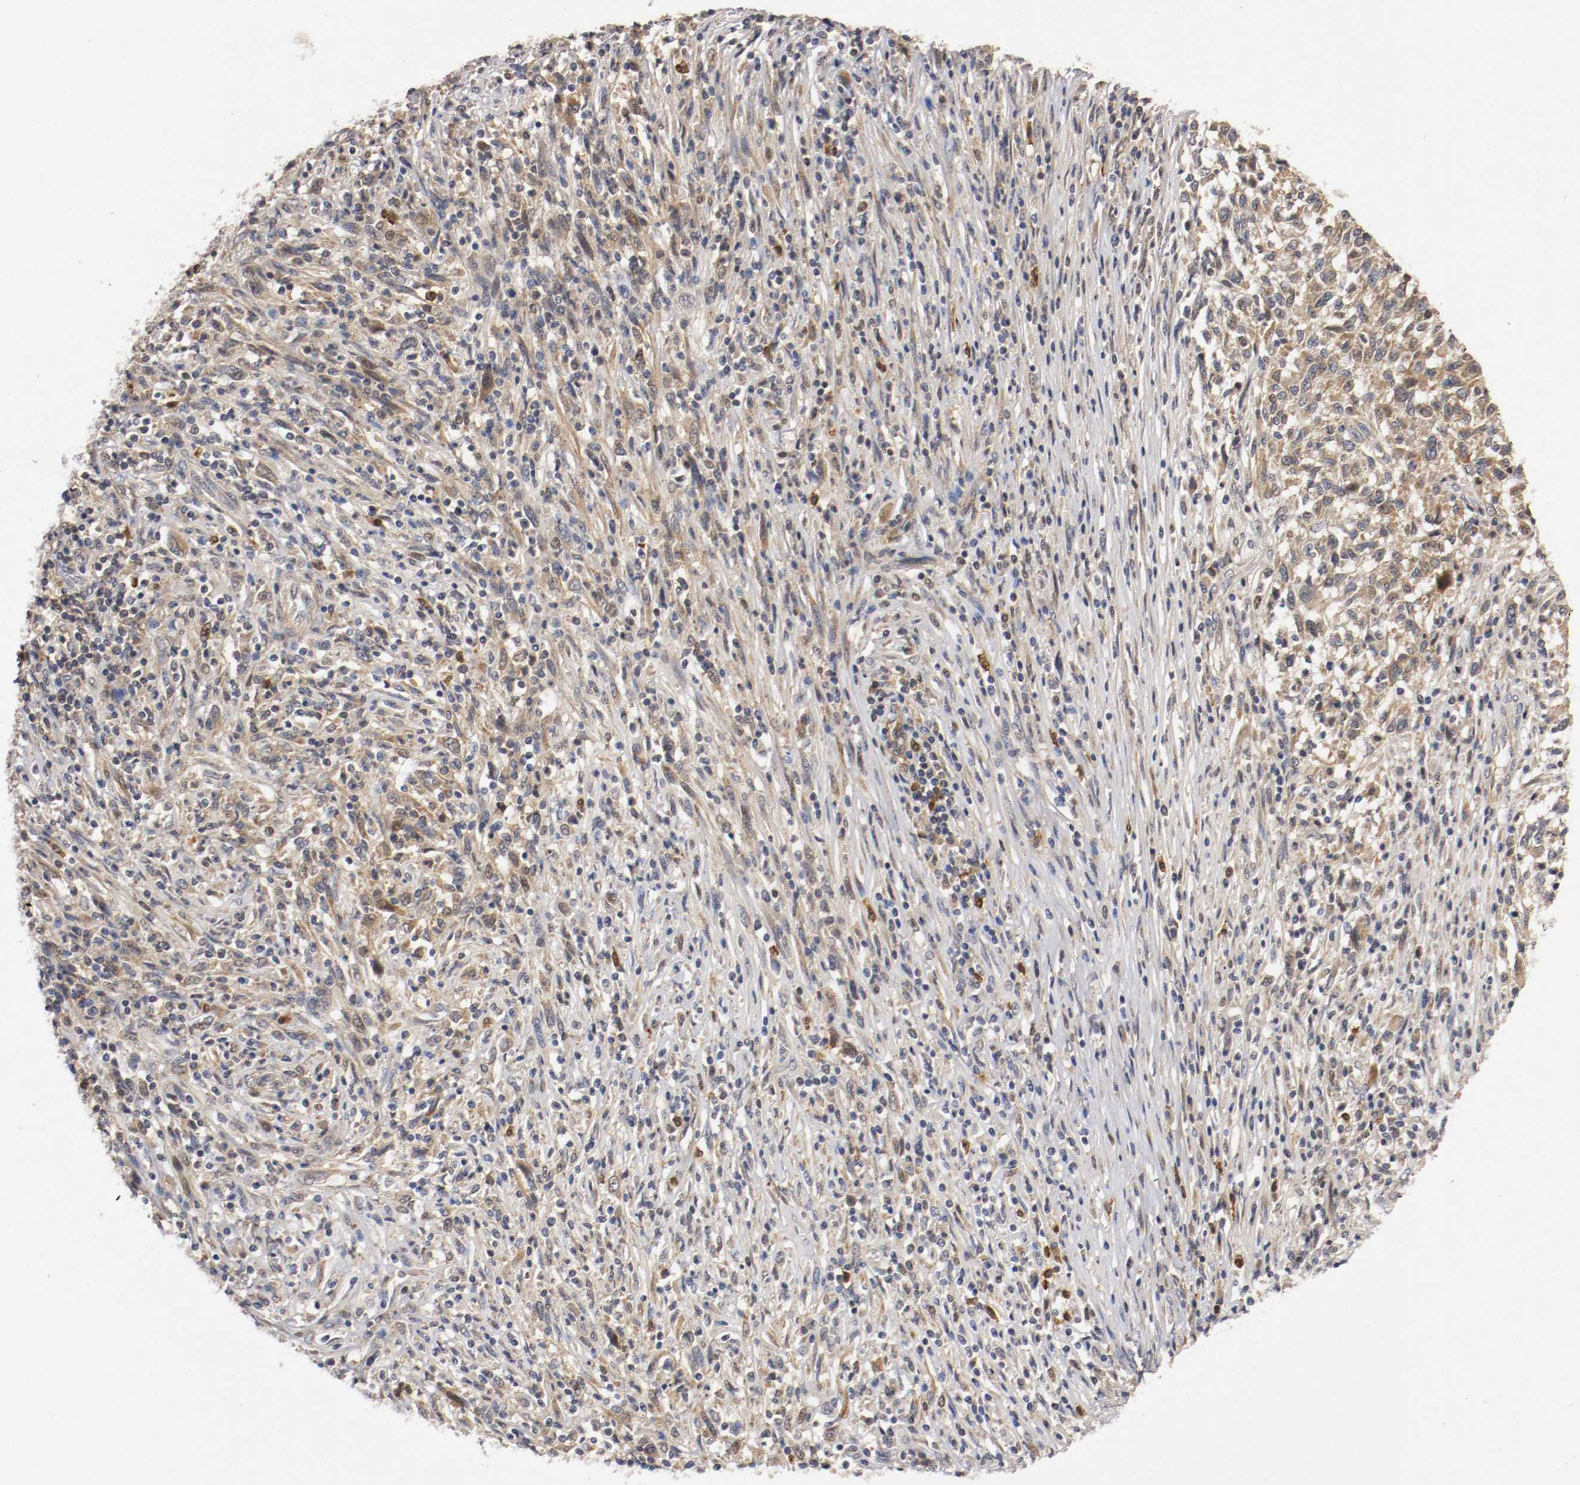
{"staining": {"intensity": "moderate", "quantity": "25%-75%", "location": "cytoplasmic/membranous,nuclear"}, "tissue": "melanoma", "cell_type": "Tumor cells", "image_type": "cancer", "snomed": [{"axis": "morphology", "description": "Malignant melanoma, Metastatic site"}, {"axis": "topography", "description": "Lymph node"}], "caption": "Brown immunohistochemical staining in human melanoma reveals moderate cytoplasmic/membranous and nuclear expression in approximately 25%-75% of tumor cells.", "gene": "TNFRSF1B", "patient": {"sex": "male", "age": 61}}